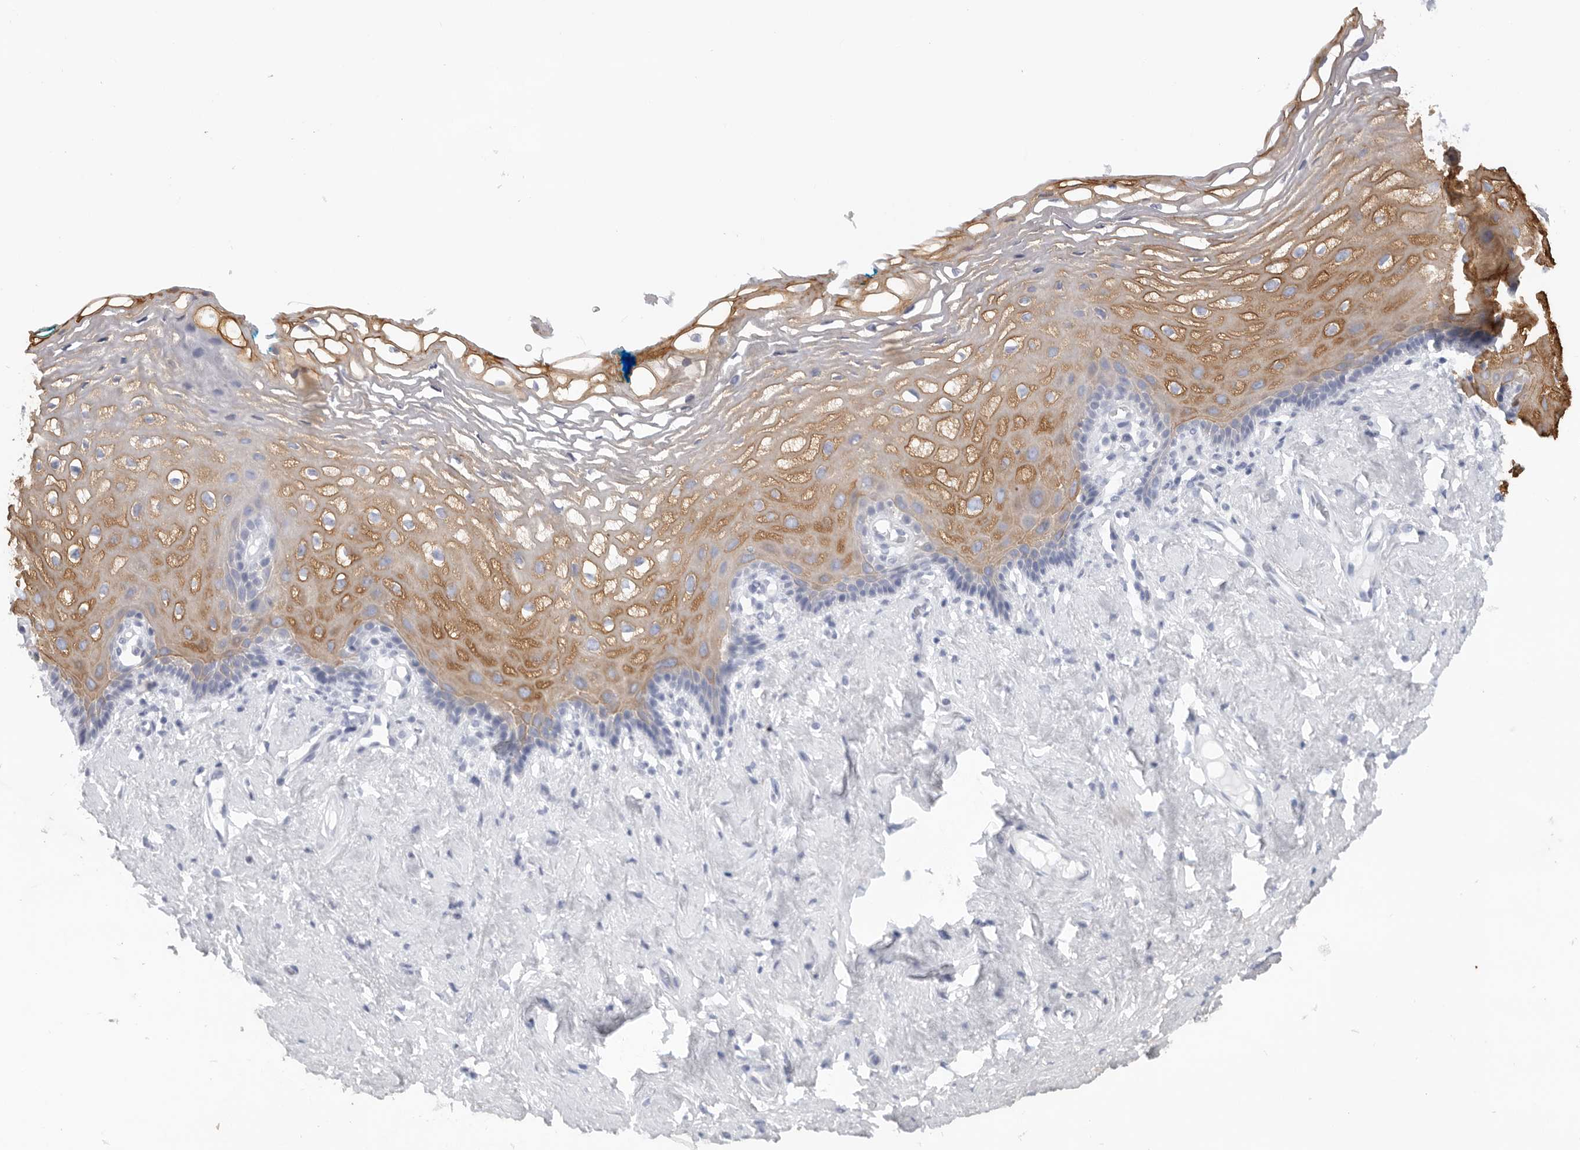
{"staining": {"intensity": "moderate", "quantity": "25%-75%", "location": "cytoplasmic/membranous"}, "tissue": "vagina", "cell_type": "Squamous epithelial cells", "image_type": "normal", "snomed": [{"axis": "morphology", "description": "Normal tissue, NOS"}, {"axis": "morphology", "description": "Adenocarcinoma, NOS"}, {"axis": "topography", "description": "Rectum"}, {"axis": "topography", "description": "Vagina"}], "caption": "A high-resolution micrograph shows immunohistochemistry (IHC) staining of unremarkable vagina, which shows moderate cytoplasmic/membranous expression in approximately 25%-75% of squamous epithelial cells.", "gene": "TMEM69", "patient": {"sex": "female", "age": 71}}